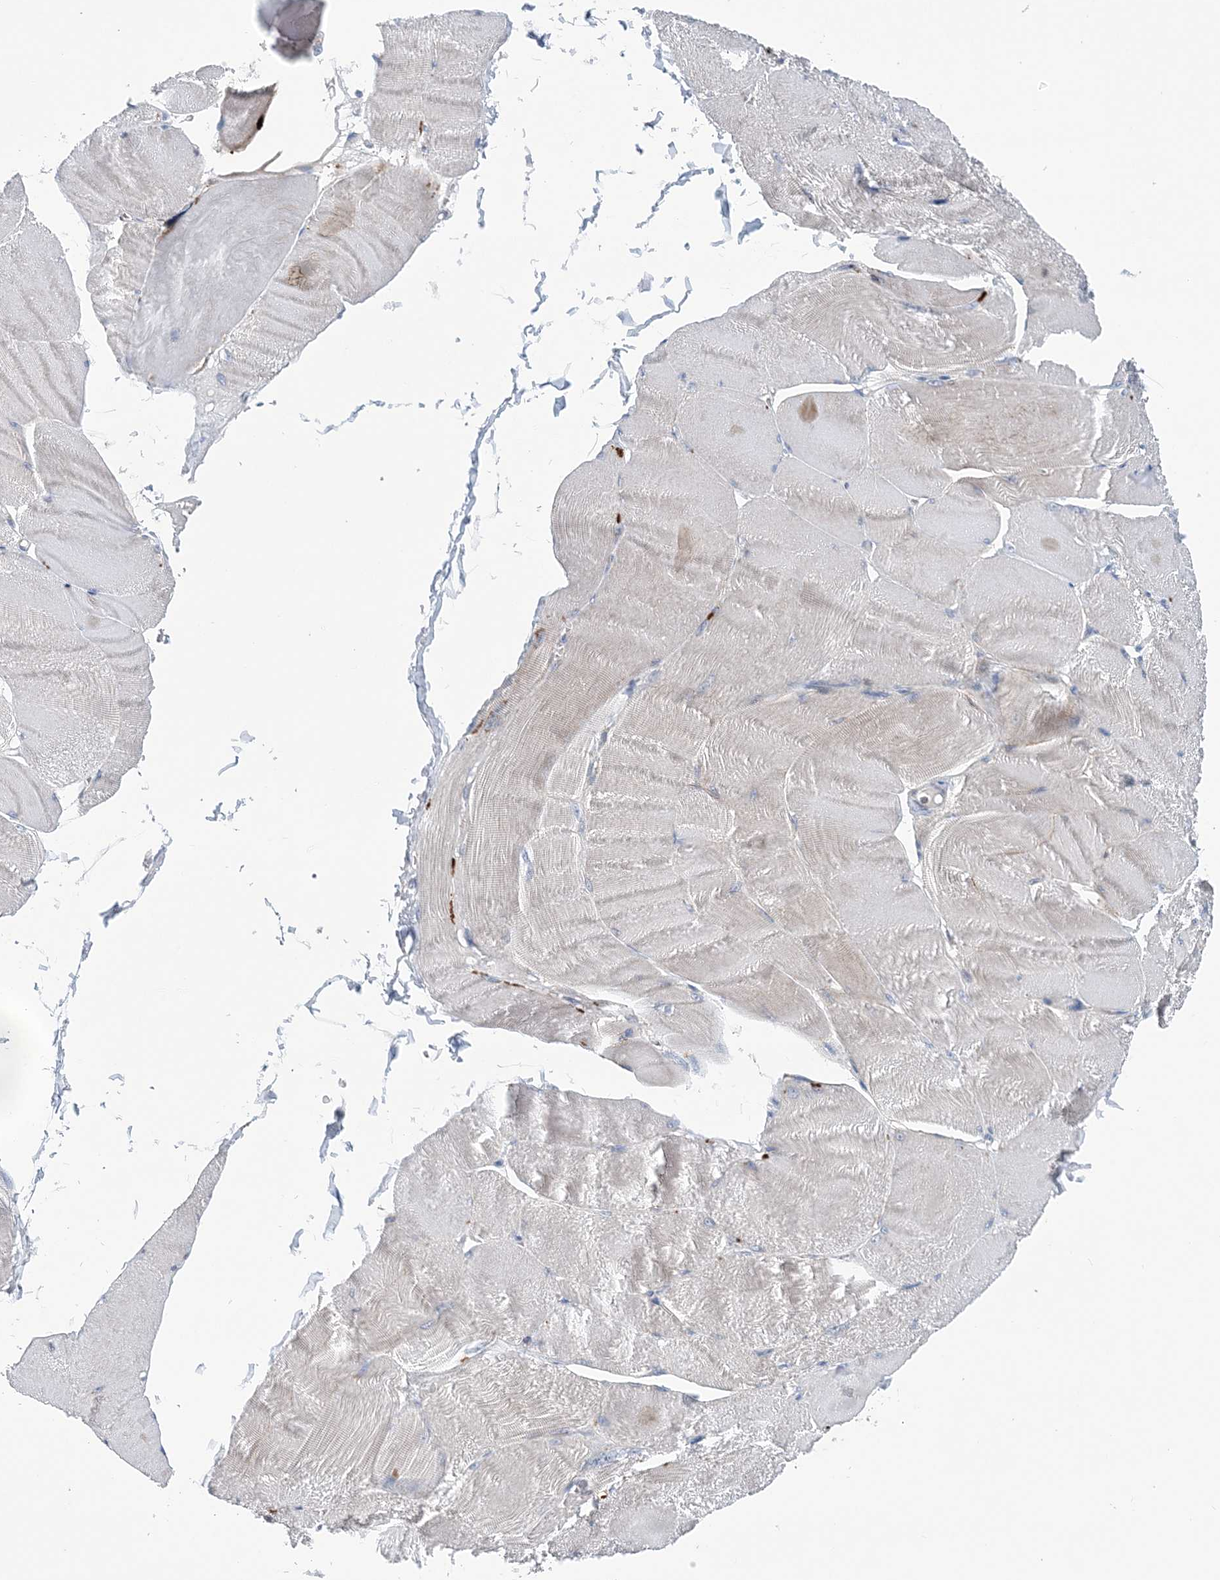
{"staining": {"intensity": "weak", "quantity": "<25%", "location": "cytoplasmic/membranous"}, "tissue": "skeletal muscle", "cell_type": "Myocytes", "image_type": "normal", "snomed": [{"axis": "morphology", "description": "Normal tissue, NOS"}, {"axis": "morphology", "description": "Basal cell carcinoma"}, {"axis": "topography", "description": "Skeletal muscle"}], "caption": "The image displays no staining of myocytes in unremarkable skeletal muscle.", "gene": "COPE", "patient": {"sex": "female", "age": 64}}